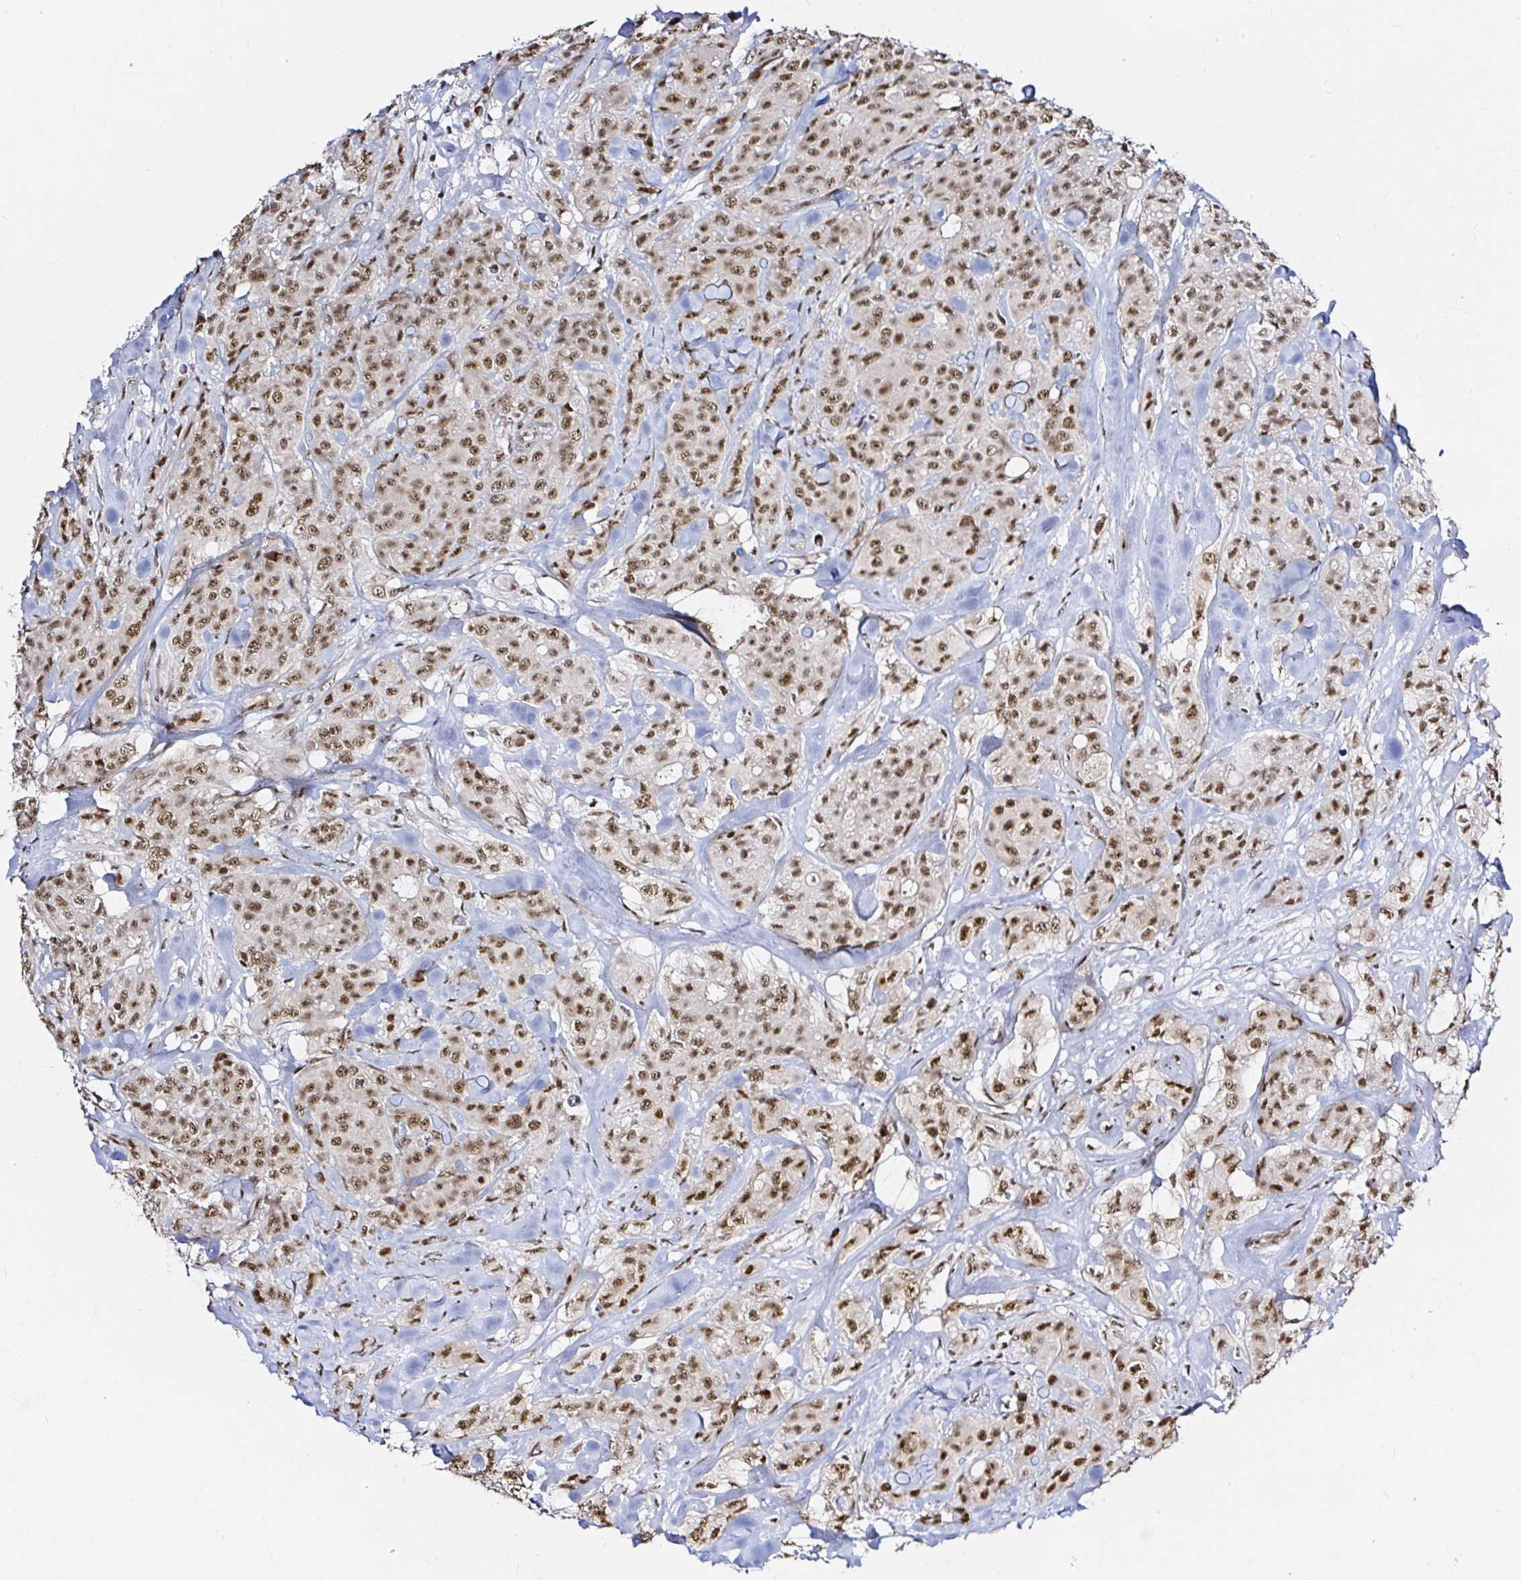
{"staining": {"intensity": "moderate", "quantity": ">75%", "location": "nuclear"}, "tissue": "breast cancer", "cell_type": "Tumor cells", "image_type": "cancer", "snomed": [{"axis": "morphology", "description": "Normal tissue, NOS"}, {"axis": "morphology", "description": "Duct carcinoma"}, {"axis": "topography", "description": "Breast"}], "caption": "Moderate nuclear protein expression is appreciated in approximately >75% of tumor cells in breast intraductal carcinoma.", "gene": "SNRPC", "patient": {"sex": "female", "age": 43}}